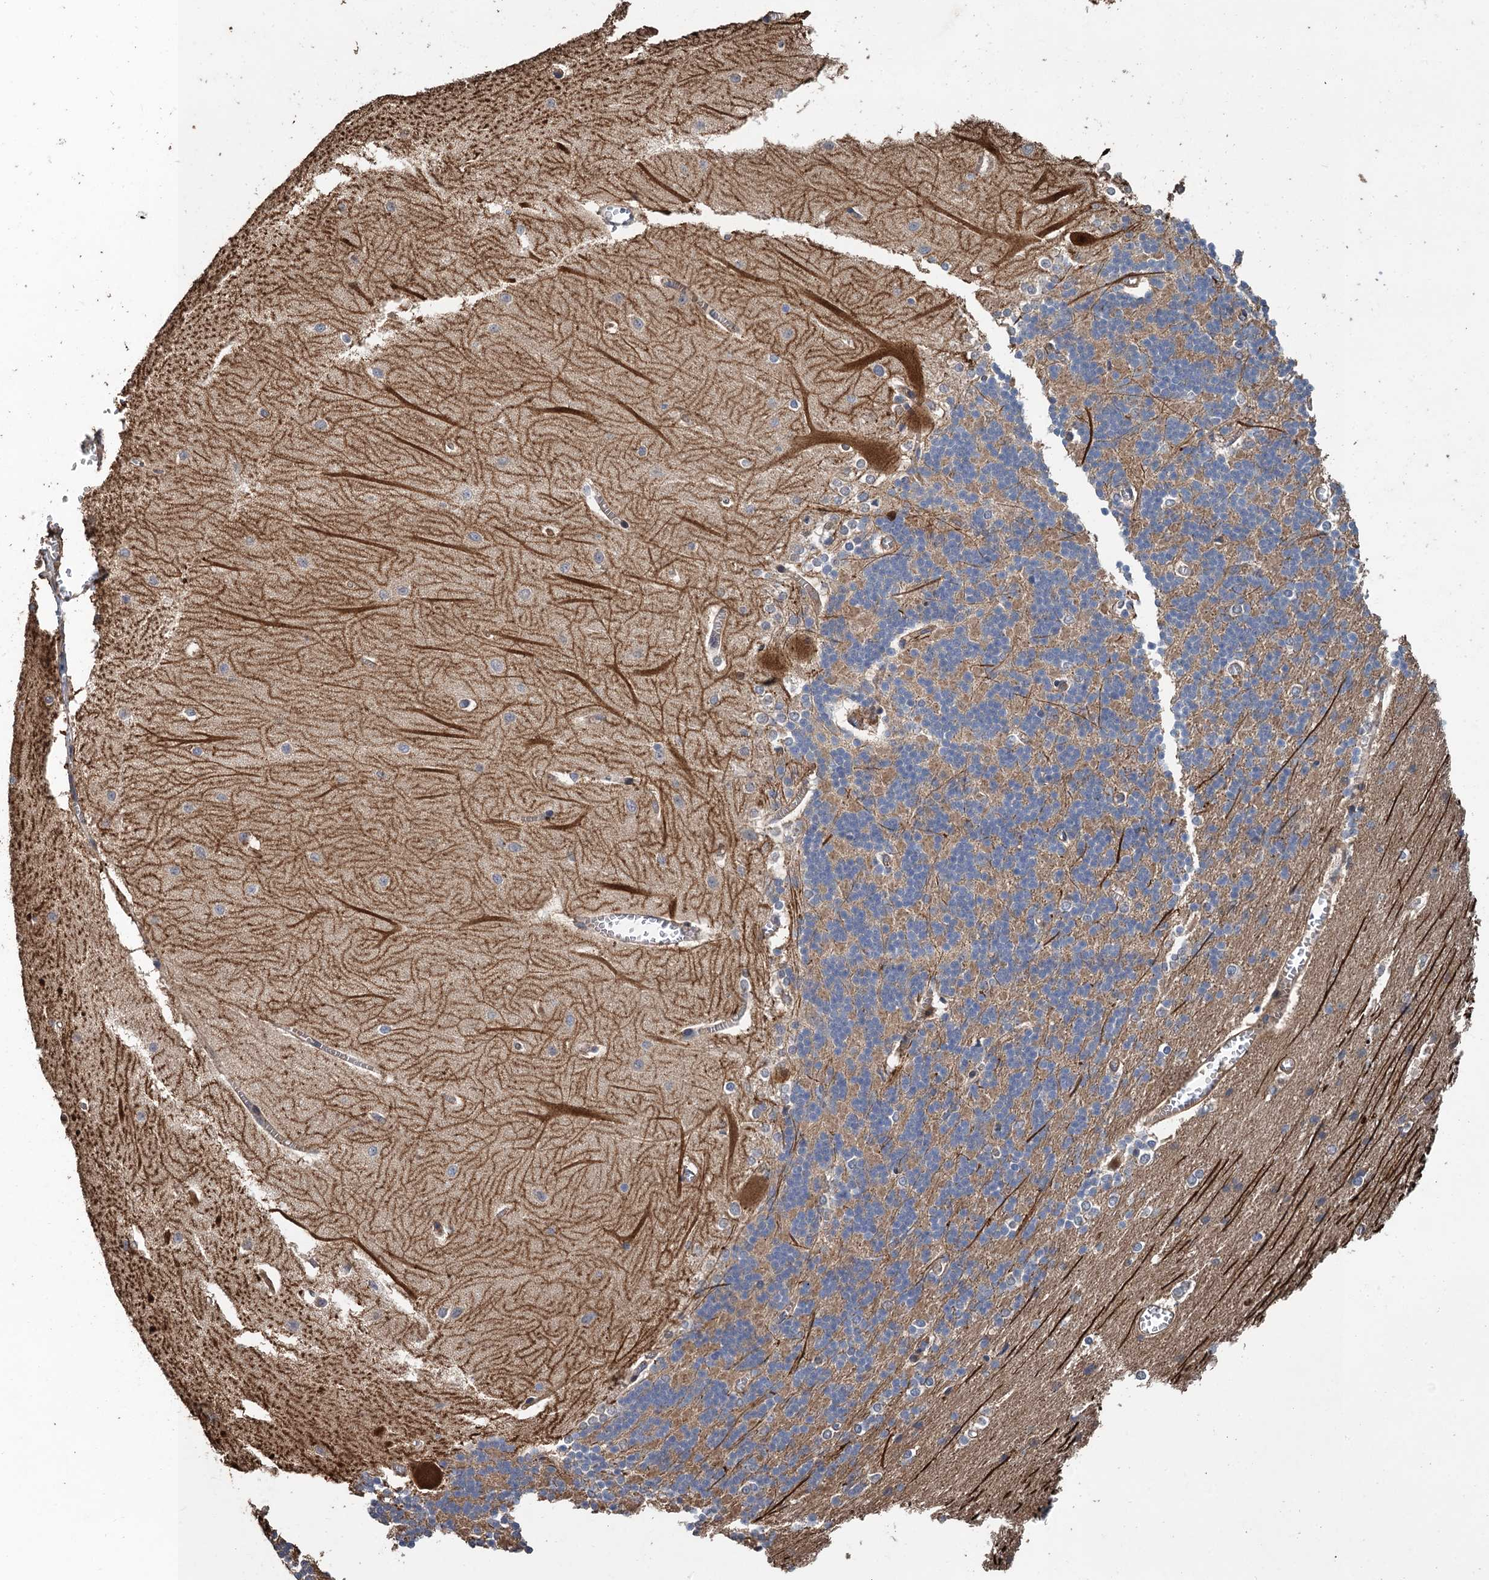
{"staining": {"intensity": "moderate", "quantity": ">75%", "location": "cytoplasmic/membranous"}, "tissue": "cerebellum", "cell_type": "Cells in granular layer", "image_type": "normal", "snomed": [{"axis": "morphology", "description": "Normal tissue, NOS"}, {"axis": "topography", "description": "Cerebellum"}], "caption": "Protein expression analysis of normal cerebellum demonstrates moderate cytoplasmic/membranous expression in about >75% of cells in granular layer.", "gene": "PPP4R1", "patient": {"sex": "male", "age": 37}}